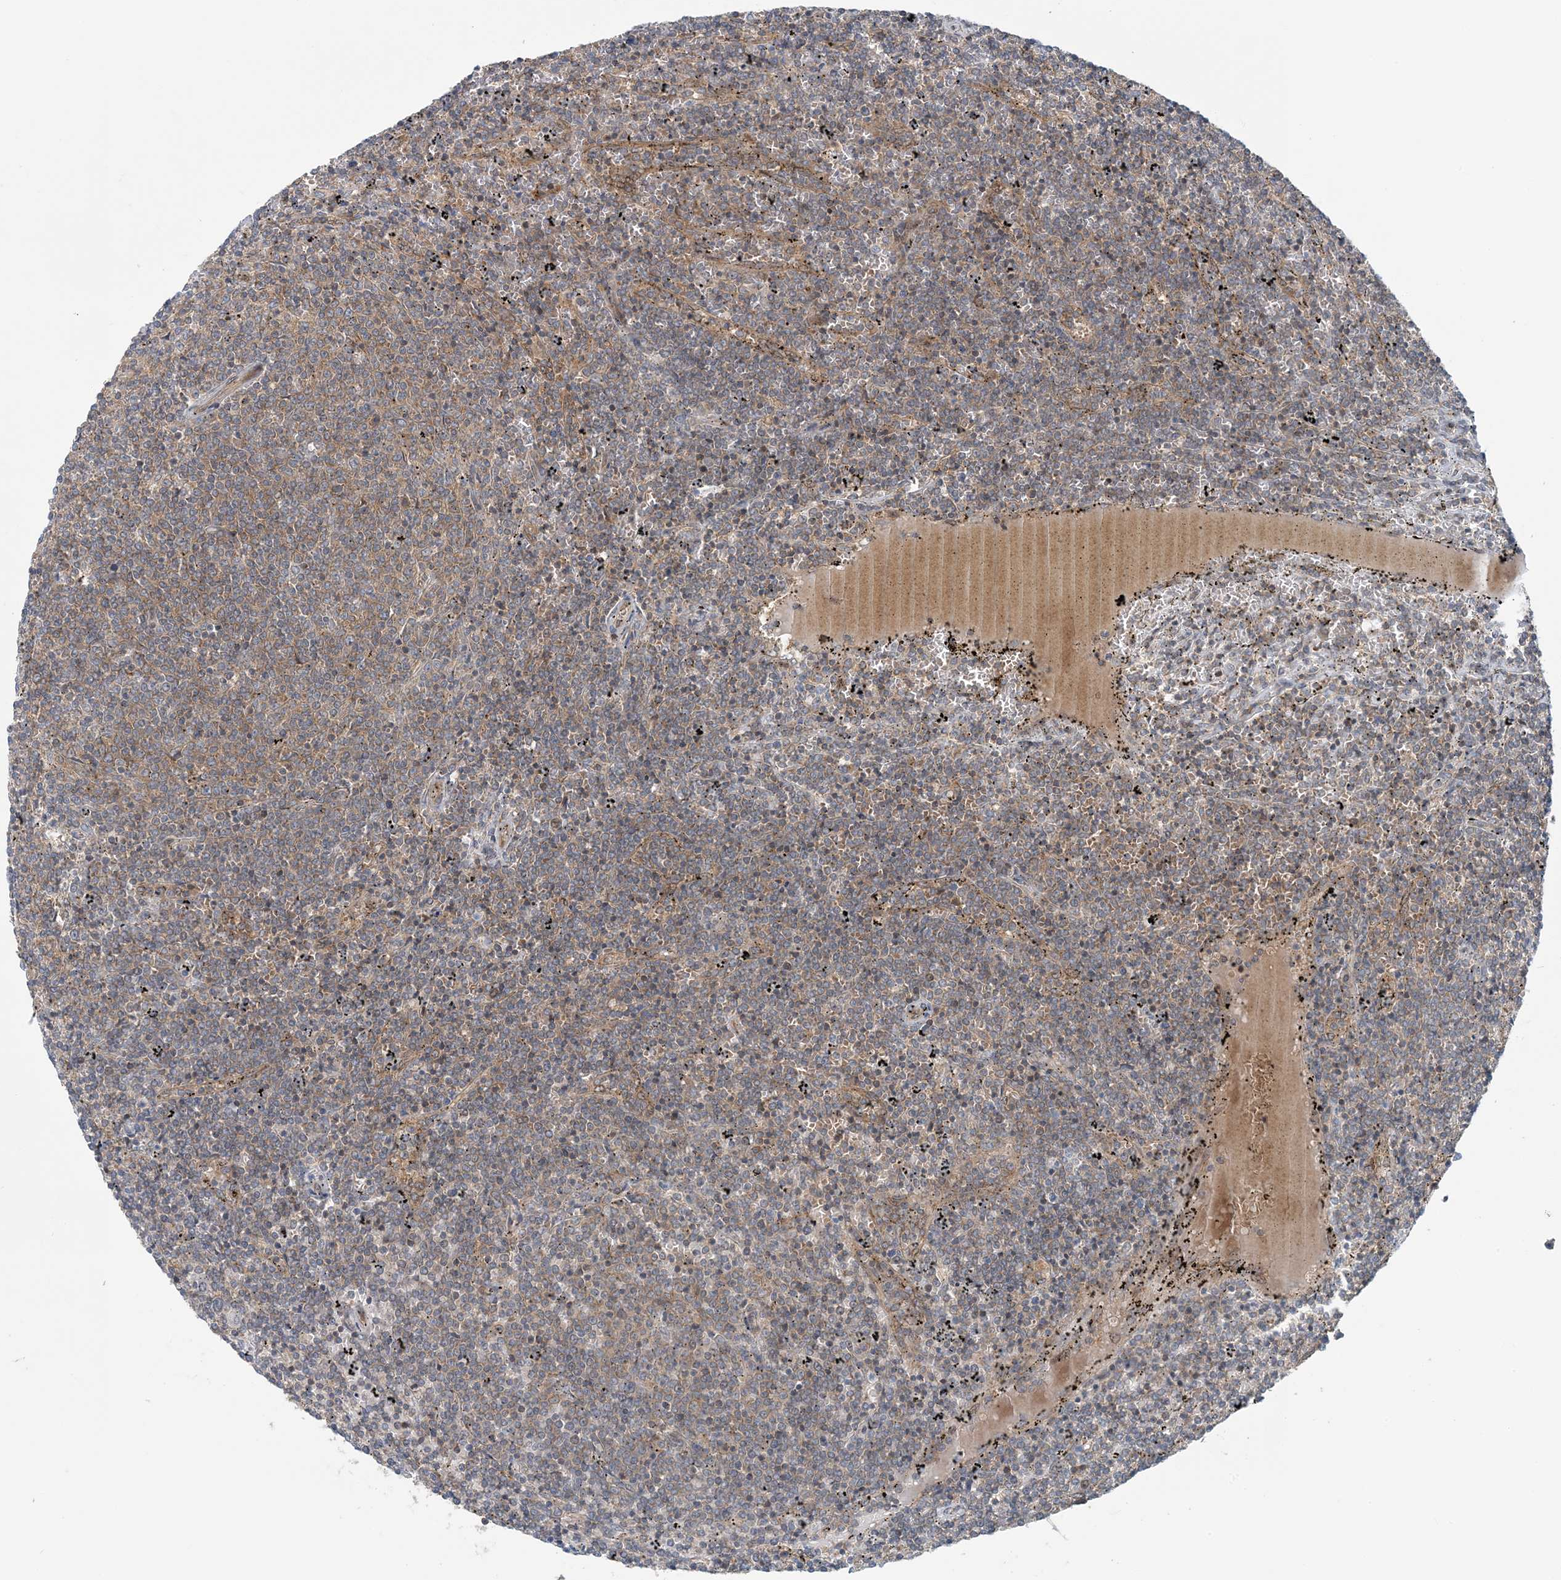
{"staining": {"intensity": "weak", "quantity": "25%-75%", "location": "cytoplasmic/membranous"}, "tissue": "lymphoma", "cell_type": "Tumor cells", "image_type": "cancer", "snomed": [{"axis": "morphology", "description": "Malignant lymphoma, non-Hodgkin's type, Low grade"}, {"axis": "topography", "description": "Spleen"}], "caption": "Weak cytoplasmic/membranous expression for a protein is identified in about 25%-75% of tumor cells of malignant lymphoma, non-Hodgkin's type (low-grade) using IHC.", "gene": "ATP13A2", "patient": {"sex": "female", "age": 50}}